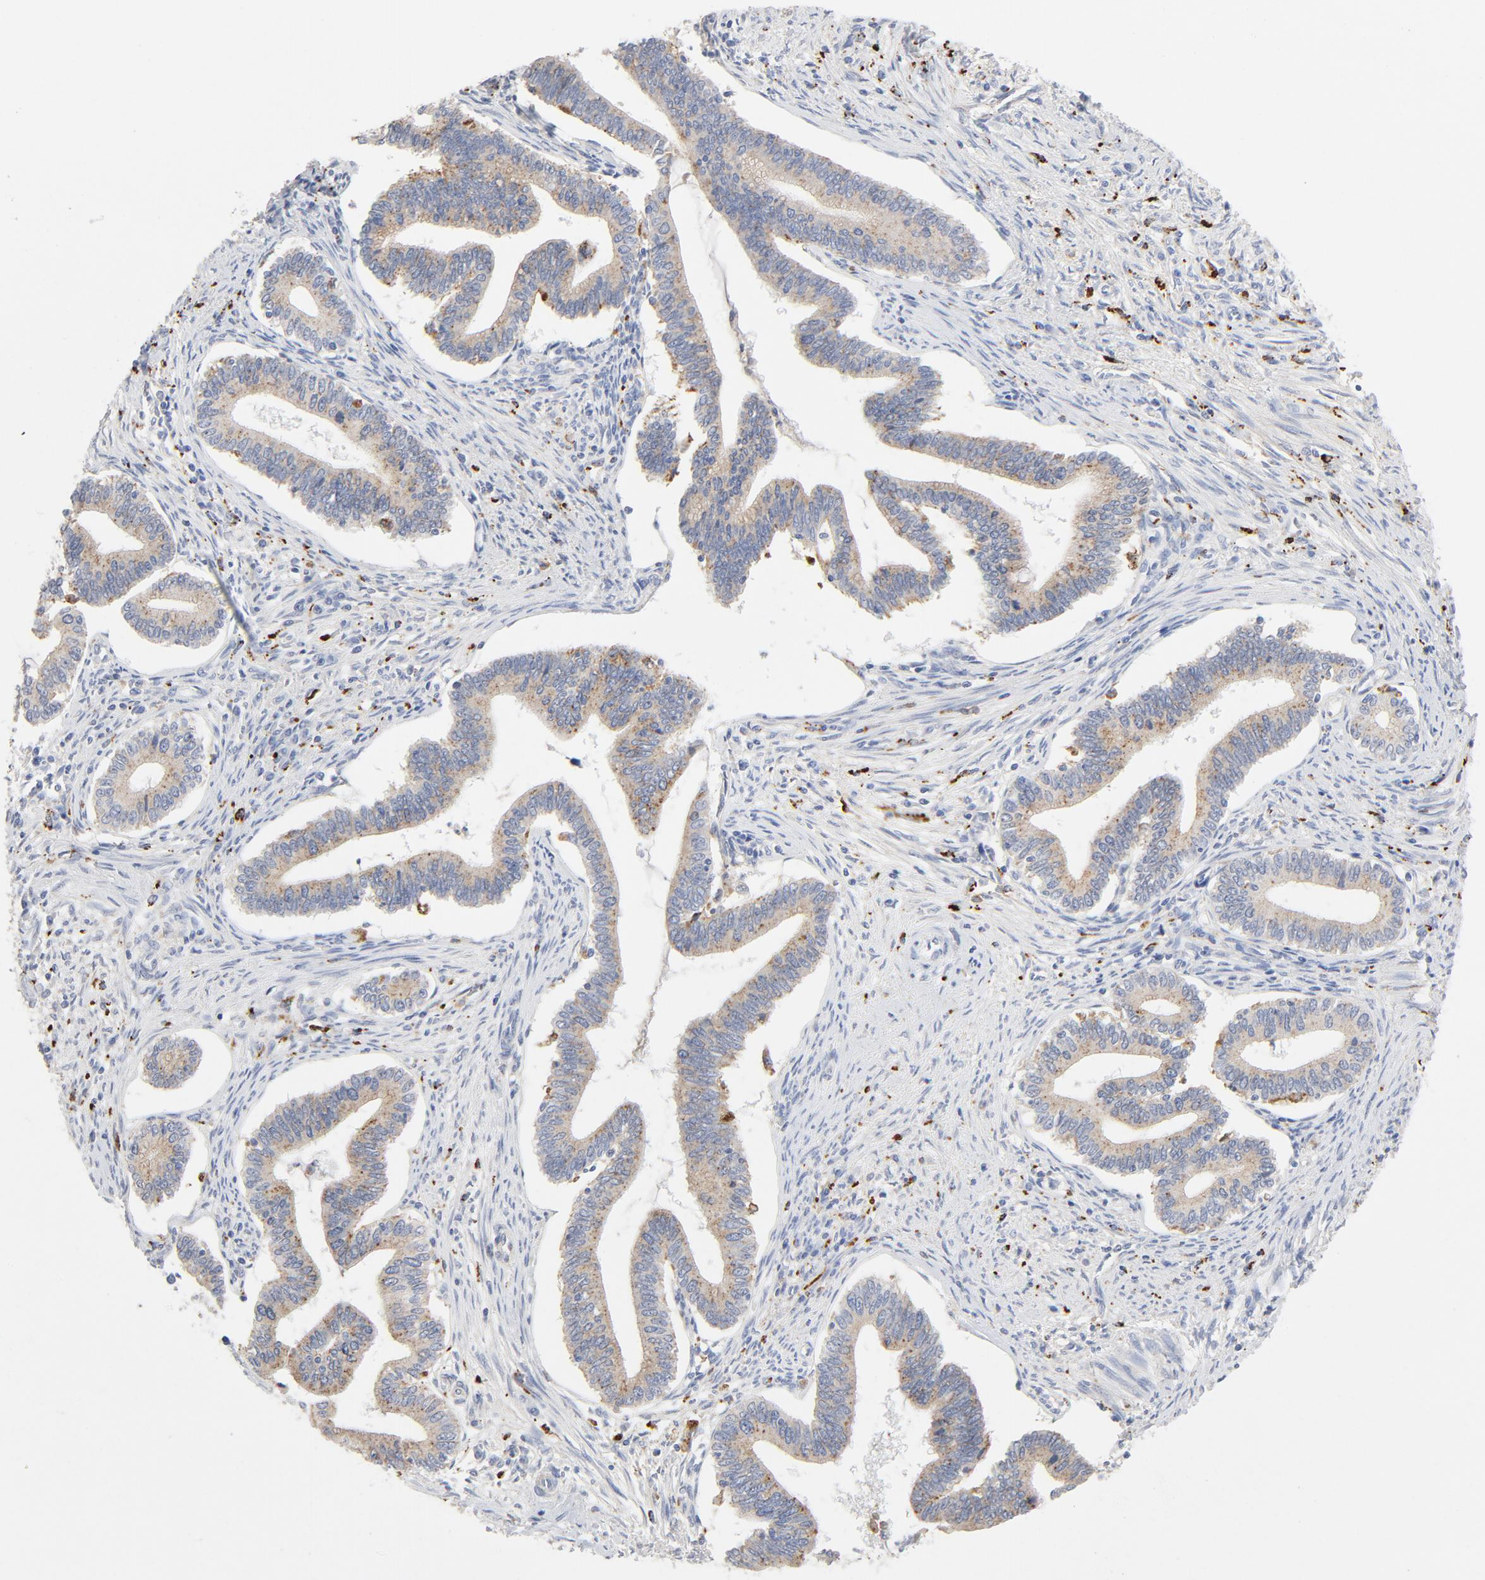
{"staining": {"intensity": "moderate", "quantity": ">75%", "location": "cytoplasmic/membranous"}, "tissue": "cervical cancer", "cell_type": "Tumor cells", "image_type": "cancer", "snomed": [{"axis": "morphology", "description": "Adenocarcinoma, NOS"}, {"axis": "topography", "description": "Cervix"}], "caption": "Tumor cells exhibit moderate cytoplasmic/membranous positivity in approximately >75% of cells in adenocarcinoma (cervical). Using DAB (brown) and hematoxylin (blue) stains, captured at high magnification using brightfield microscopy.", "gene": "MAGEB17", "patient": {"sex": "female", "age": 36}}